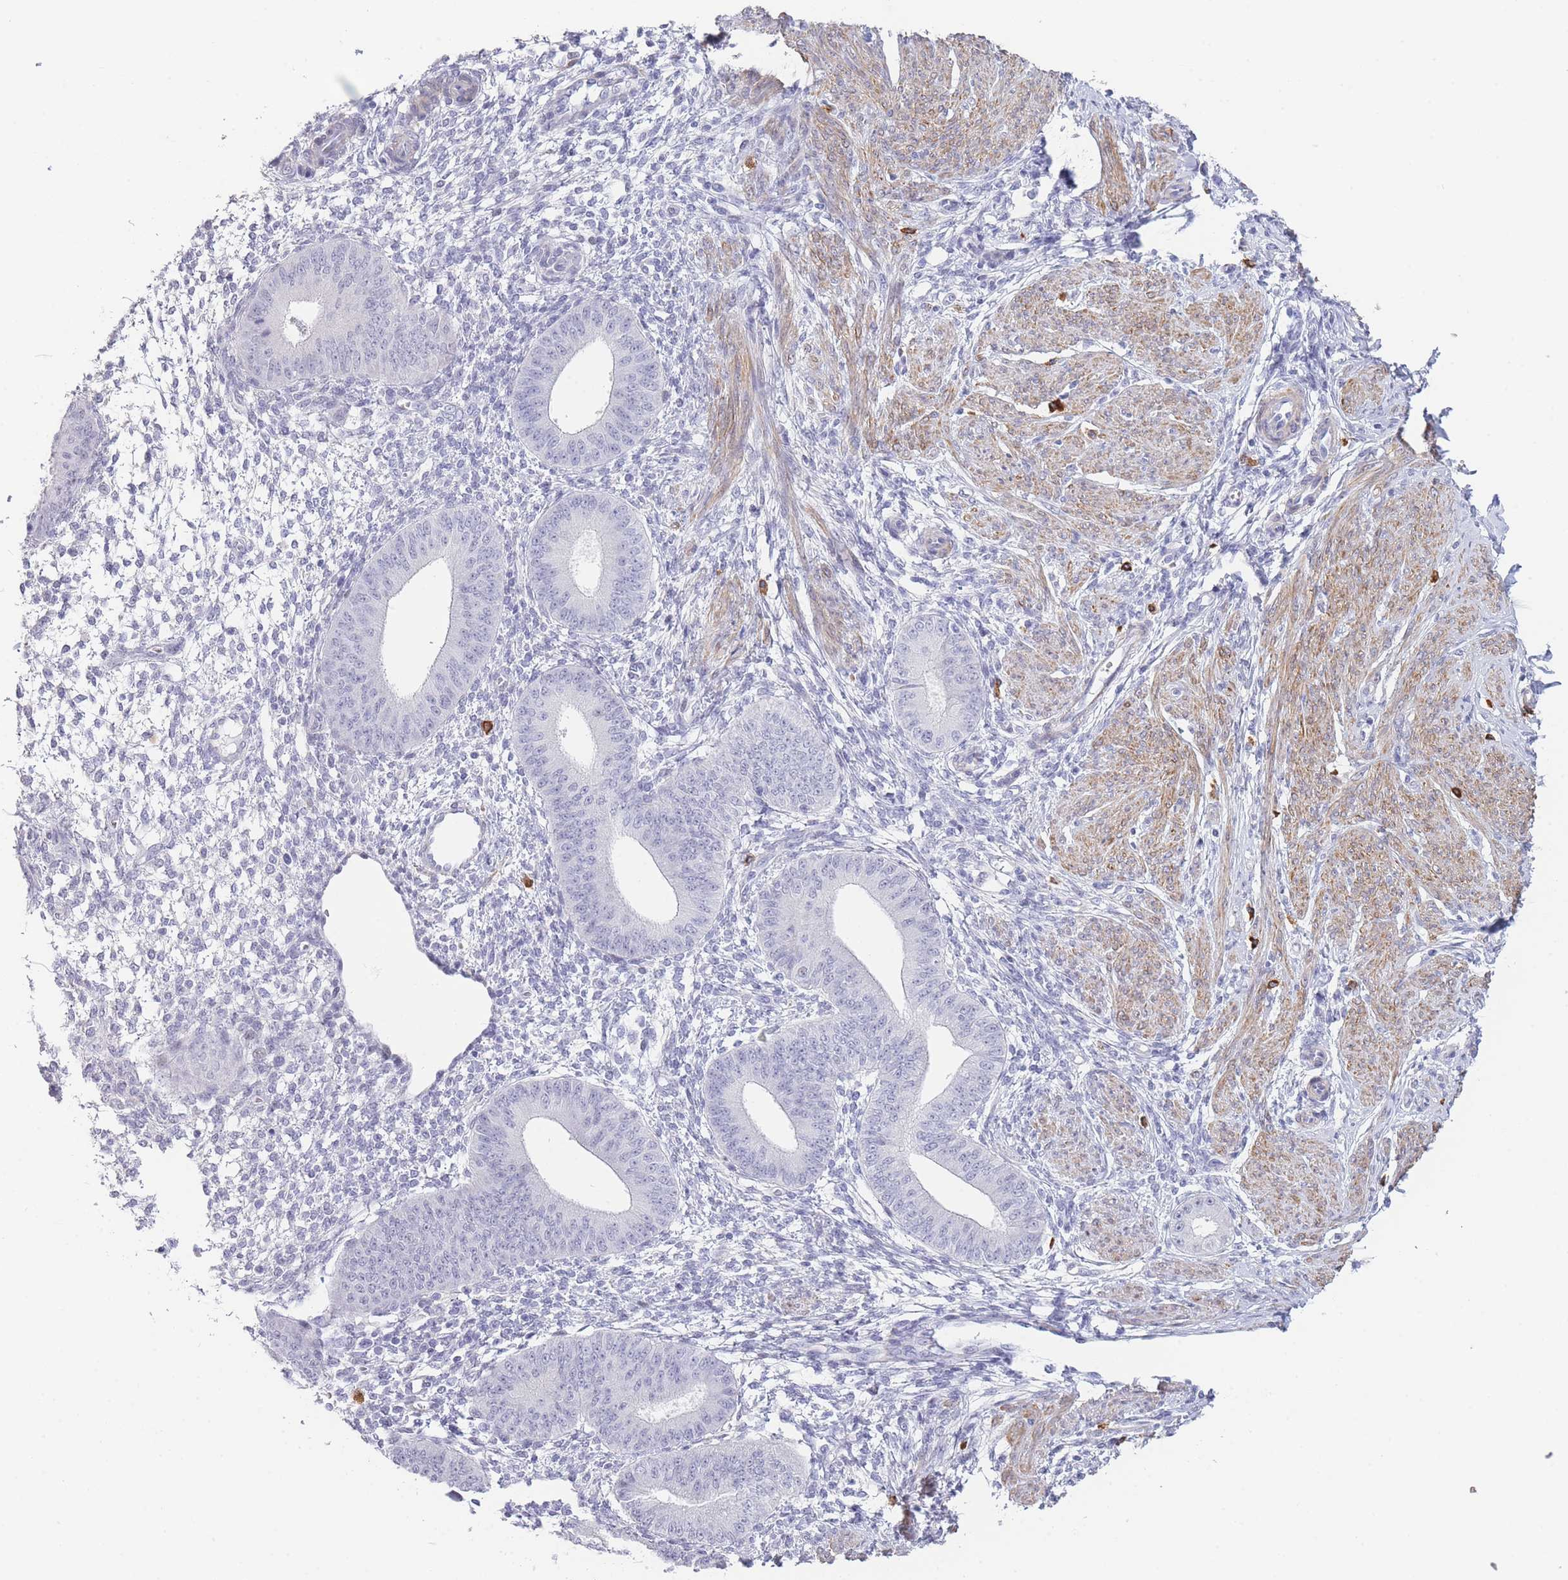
{"staining": {"intensity": "negative", "quantity": "none", "location": "none"}, "tissue": "endometrium", "cell_type": "Cells in endometrial stroma", "image_type": "normal", "snomed": [{"axis": "morphology", "description": "Normal tissue, NOS"}, {"axis": "topography", "description": "Endometrium"}], "caption": "Image shows no significant protein staining in cells in endometrial stroma of normal endometrium. Brightfield microscopy of IHC stained with DAB (3,3'-diaminobenzidine) (brown) and hematoxylin (blue), captured at high magnification.", "gene": "ASAP3", "patient": {"sex": "female", "age": 49}}